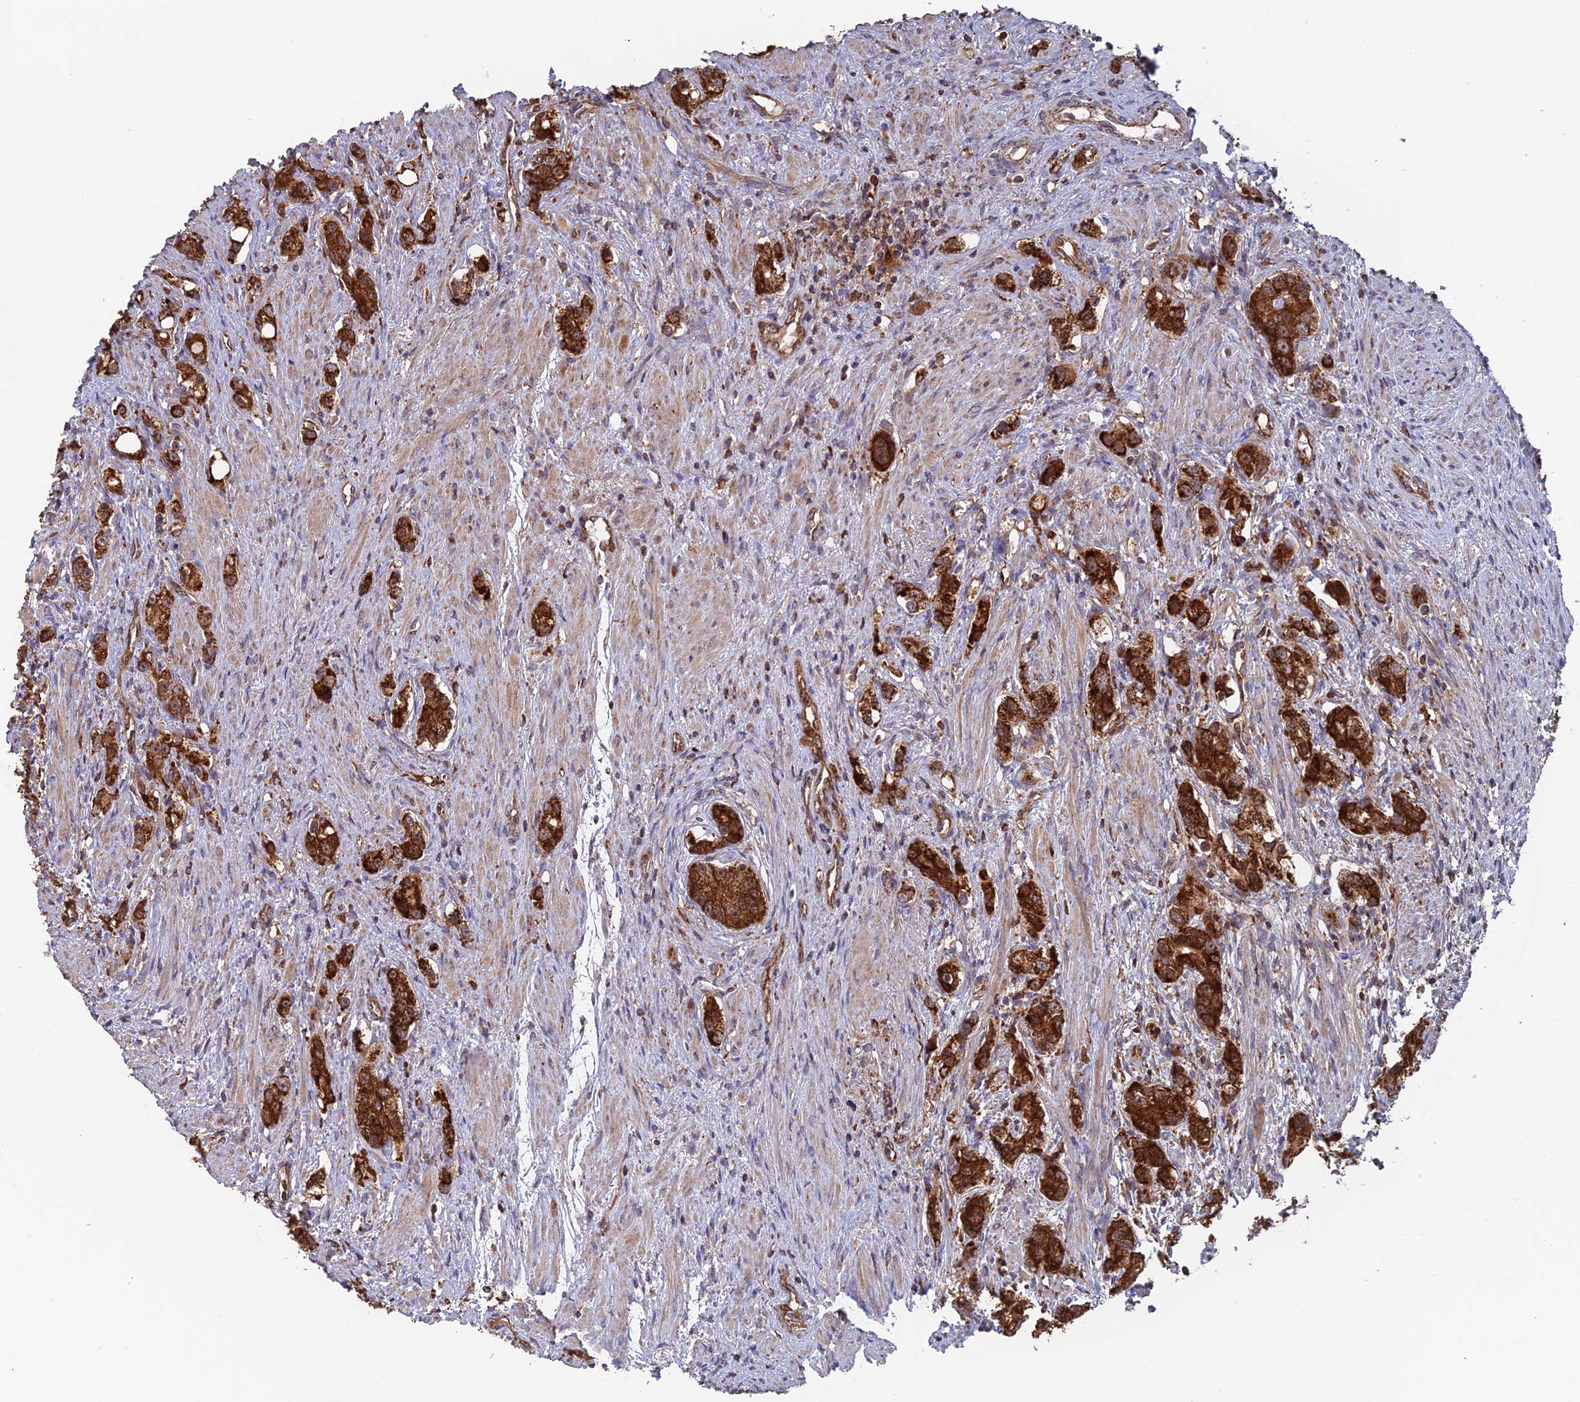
{"staining": {"intensity": "strong", "quantity": ">75%", "location": "cytoplasmic/membranous"}, "tissue": "prostate cancer", "cell_type": "Tumor cells", "image_type": "cancer", "snomed": [{"axis": "morphology", "description": "Adenocarcinoma, High grade"}, {"axis": "topography", "description": "Prostate"}], "caption": "The histopathology image exhibits a brown stain indicating the presence of a protein in the cytoplasmic/membranous of tumor cells in prostate high-grade adenocarcinoma.", "gene": "DTYMK", "patient": {"sex": "male", "age": 63}}